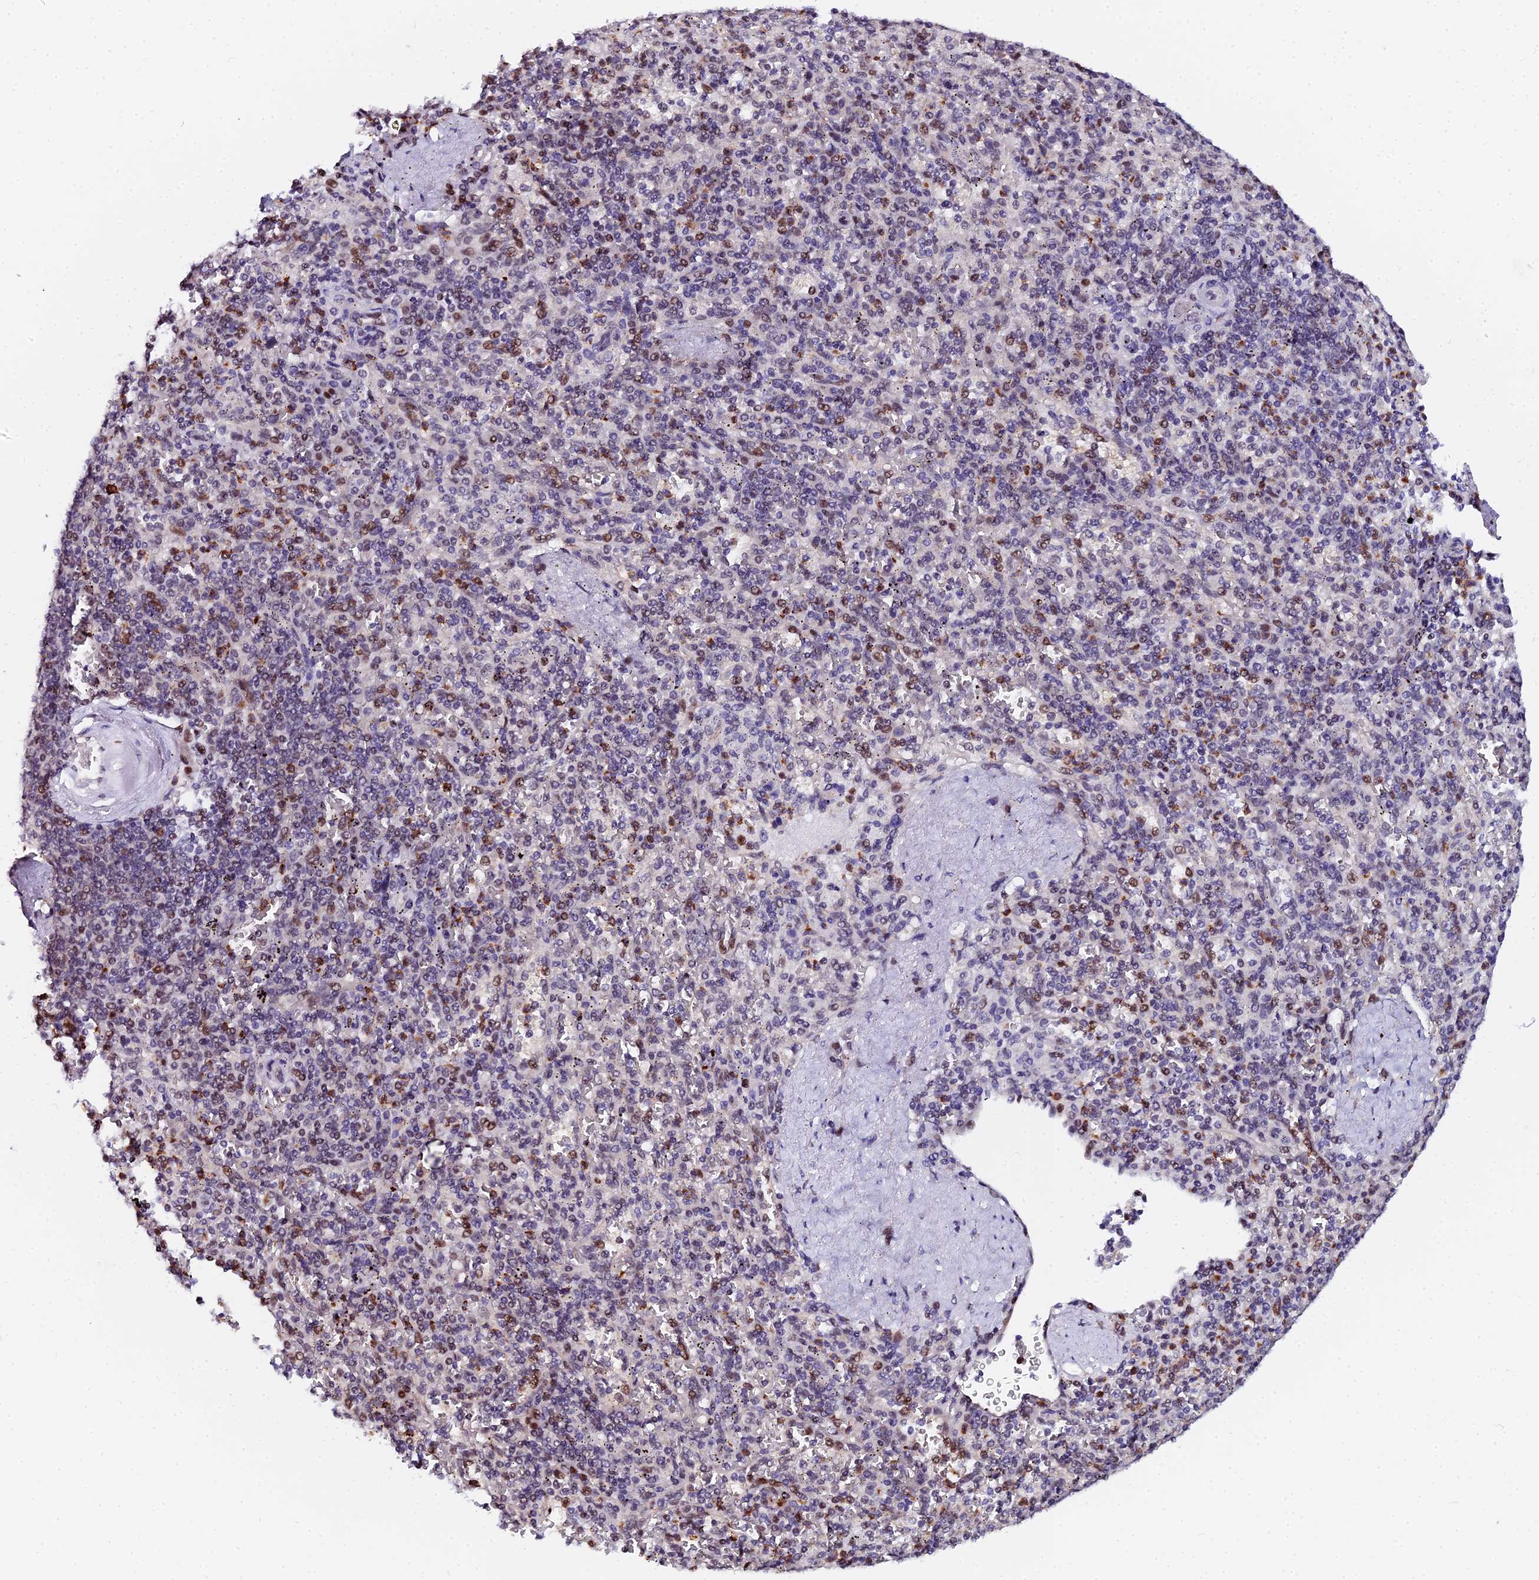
{"staining": {"intensity": "moderate", "quantity": "25%-75%", "location": "nuclear"}, "tissue": "spleen", "cell_type": "Cells in red pulp", "image_type": "normal", "snomed": [{"axis": "morphology", "description": "Normal tissue, NOS"}, {"axis": "topography", "description": "Spleen"}], "caption": "The immunohistochemical stain labels moderate nuclear staining in cells in red pulp of normal spleen. Nuclei are stained in blue.", "gene": "TIFA", "patient": {"sex": "male", "age": 82}}